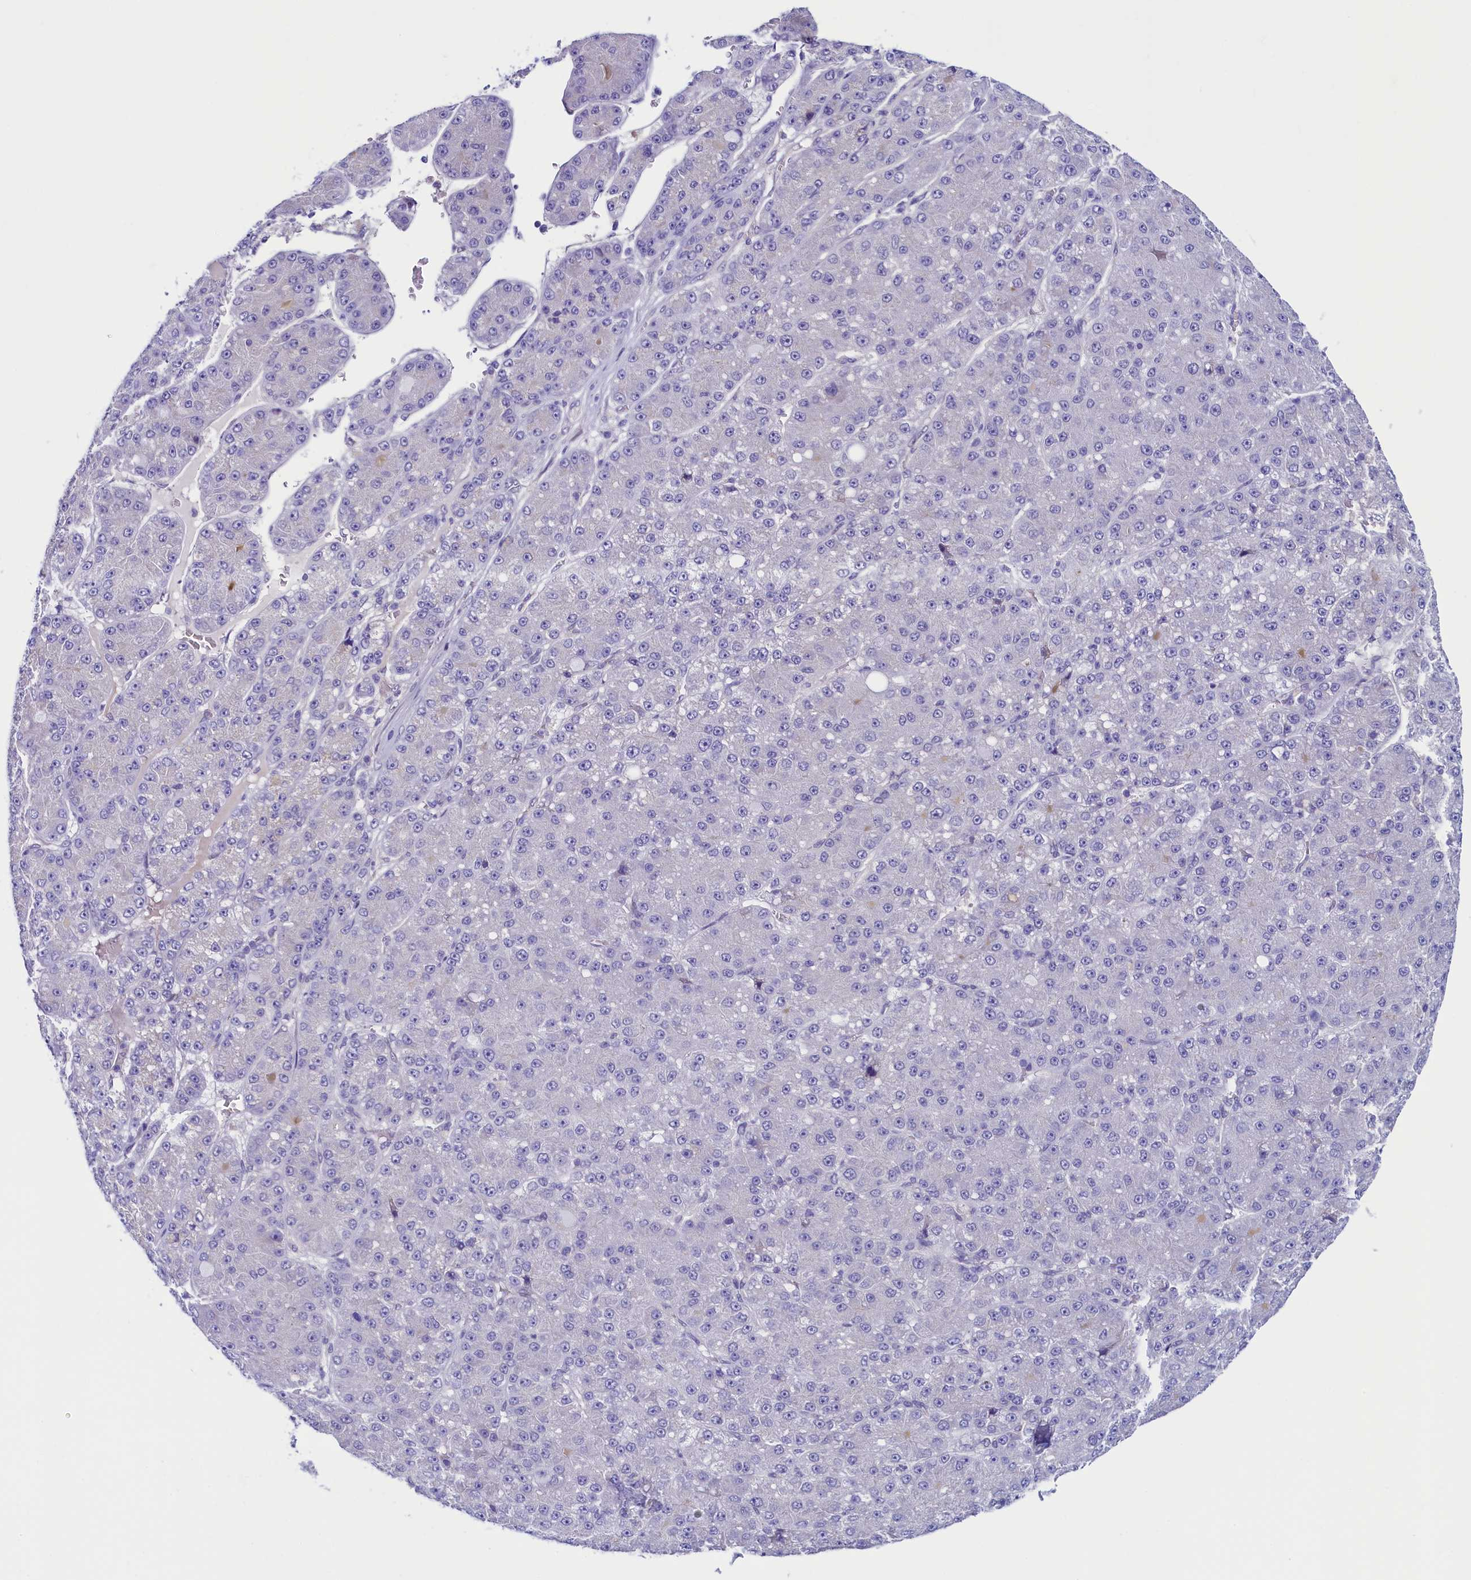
{"staining": {"intensity": "negative", "quantity": "none", "location": "none"}, "tissue": "liver cancer", "cell_type": "Tumor cells", "image_type": "cancer", "snomed": [{"axis": "morphology", "description": "Carcinoma, Hepatocellular, NOS"}, {"axis": "topography", "description": "Liver"}], "caption": "The photomicrograph displays no significant positivity in tumor cells of liver cancer (hepatocellular carcinoma).", "gene": "FLYWCH2", "patient": {"sex": "male", "age": 67}}